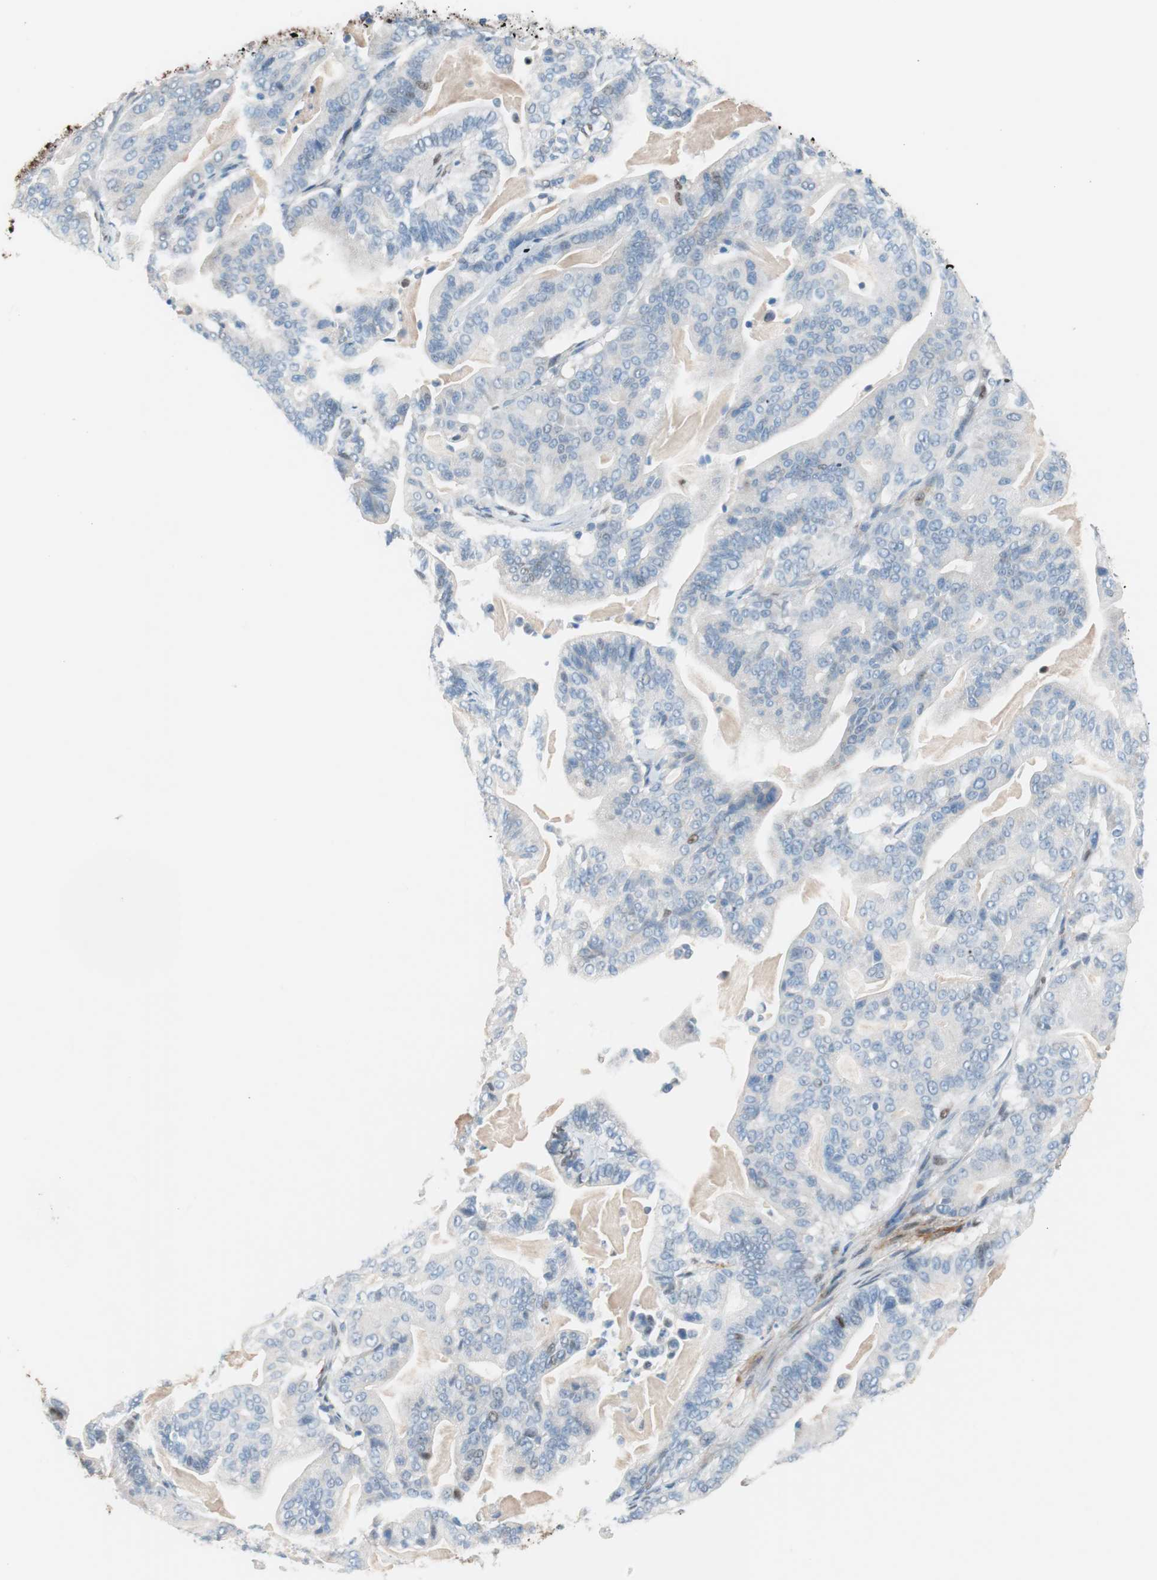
{"staining": {"intensity": "negative", "quantity": "none", "location": "none"}, "tissue": "pancreatic cancer", "cell_type": "Tumor cells", "image_type": "cancer", "snomed": [{"axis": "morphology", "description": "Adenocarcinoma, NOS"}, {"axis": "topography", "description": "Pancreas"}], "caption": "Pancreatic cancer (adenocarcinoma) stained for a protein using immunohistochemistry demonstrates no staining tumor cells.", "gene": "FOSL1", "patient": {"sex": "male", "age": 63}}